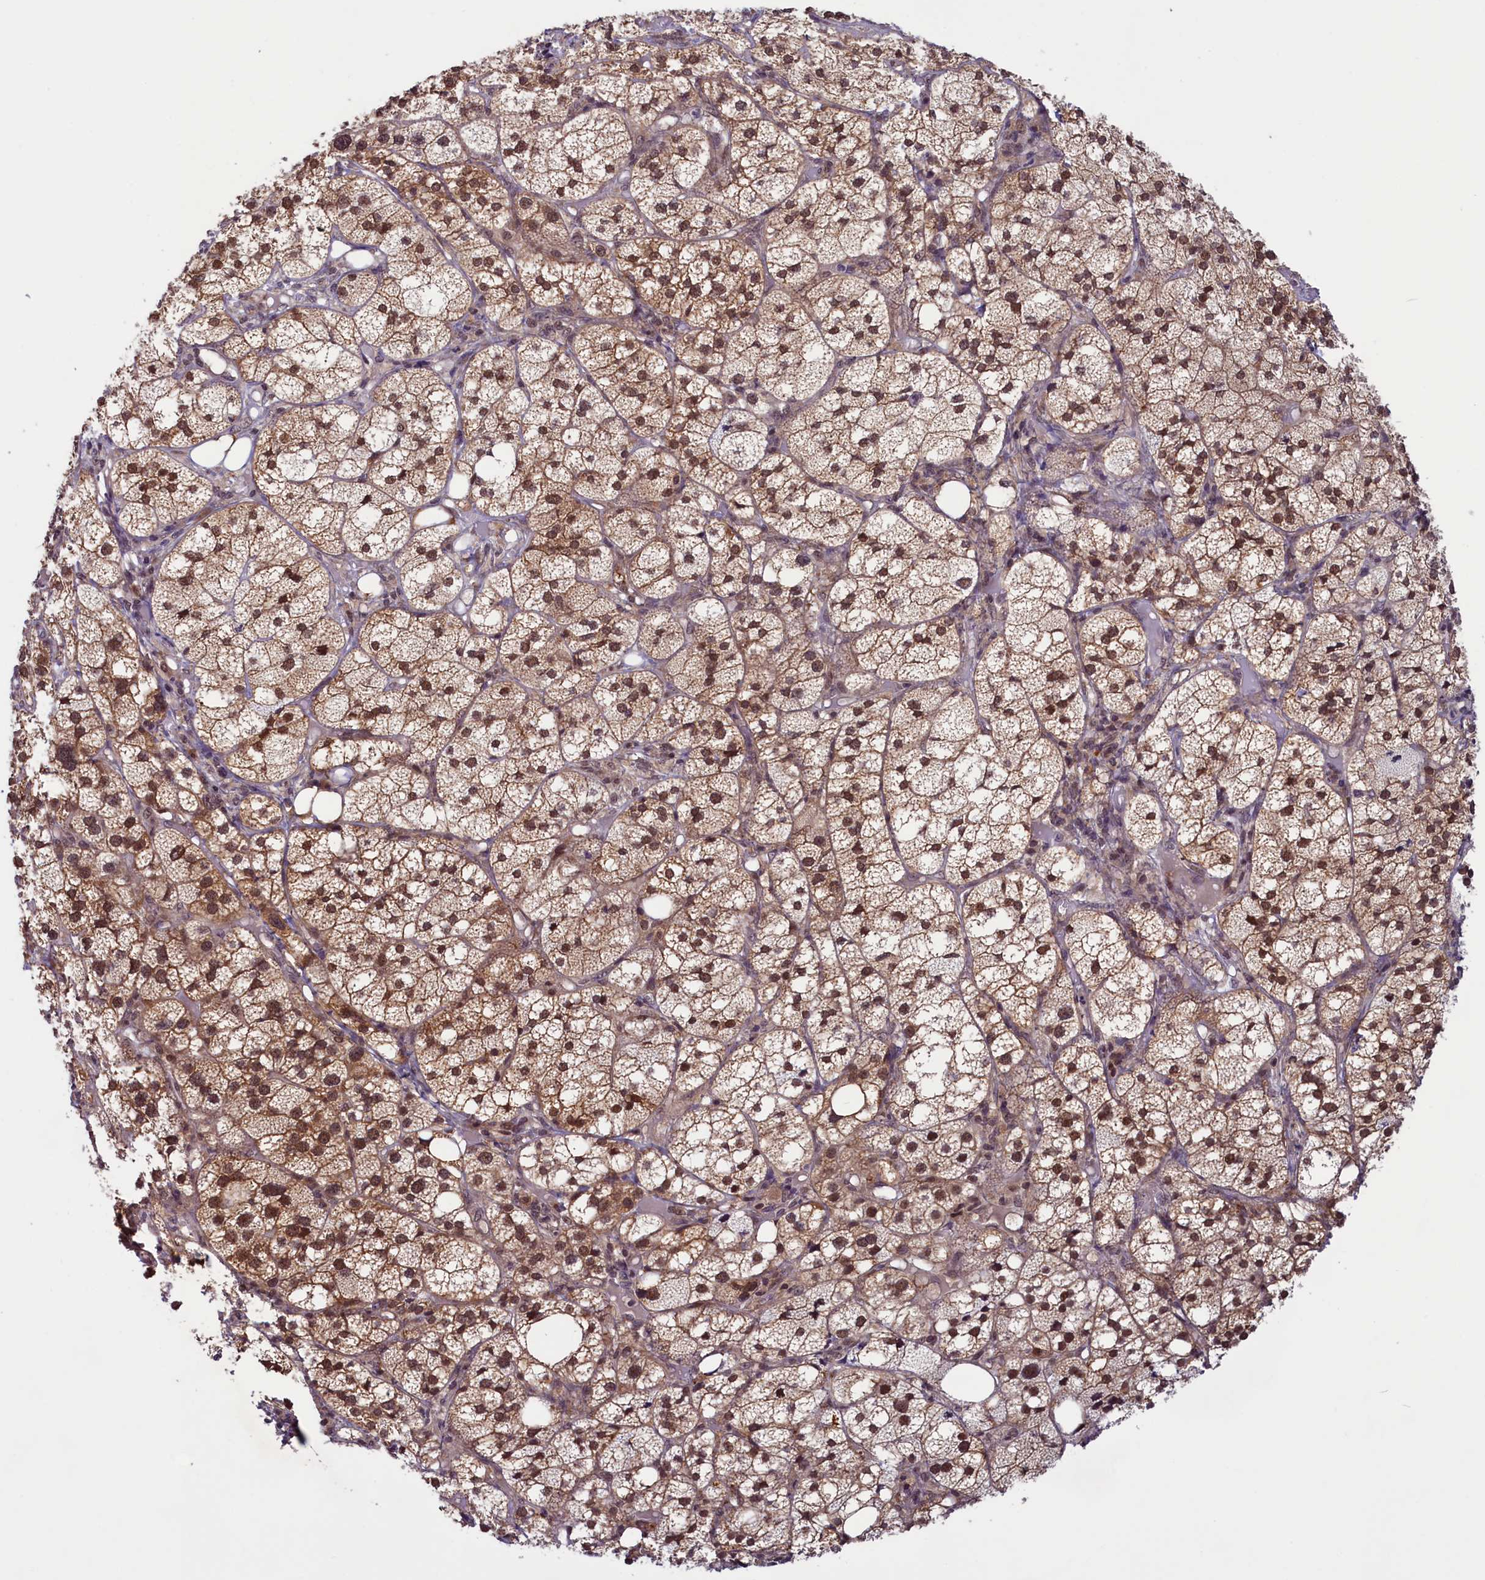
{"staining": {"intensity": "strong", "quantity": ">75%", "location": "cytoplasmic/membranous,nuclear"}, "tissue": "adrenal gland", "cell_type": "Glandular cells", "image_type": "normal", "snomed": [{"axis": "morphology", "description": "Normal tissue, NOS"}, {"axis": "topography", "description": "Adrenal gland"}], "caption": "An immunohistochemistry image of unremarkable tissue is shown. Protein staining in brown highlights strong cytoplasmic/membranous,nuclear positivity in adrenal gland within glandular cells.", "gene": "SLC7A6OS", "patient": {"sex": "female", "age": 61}}